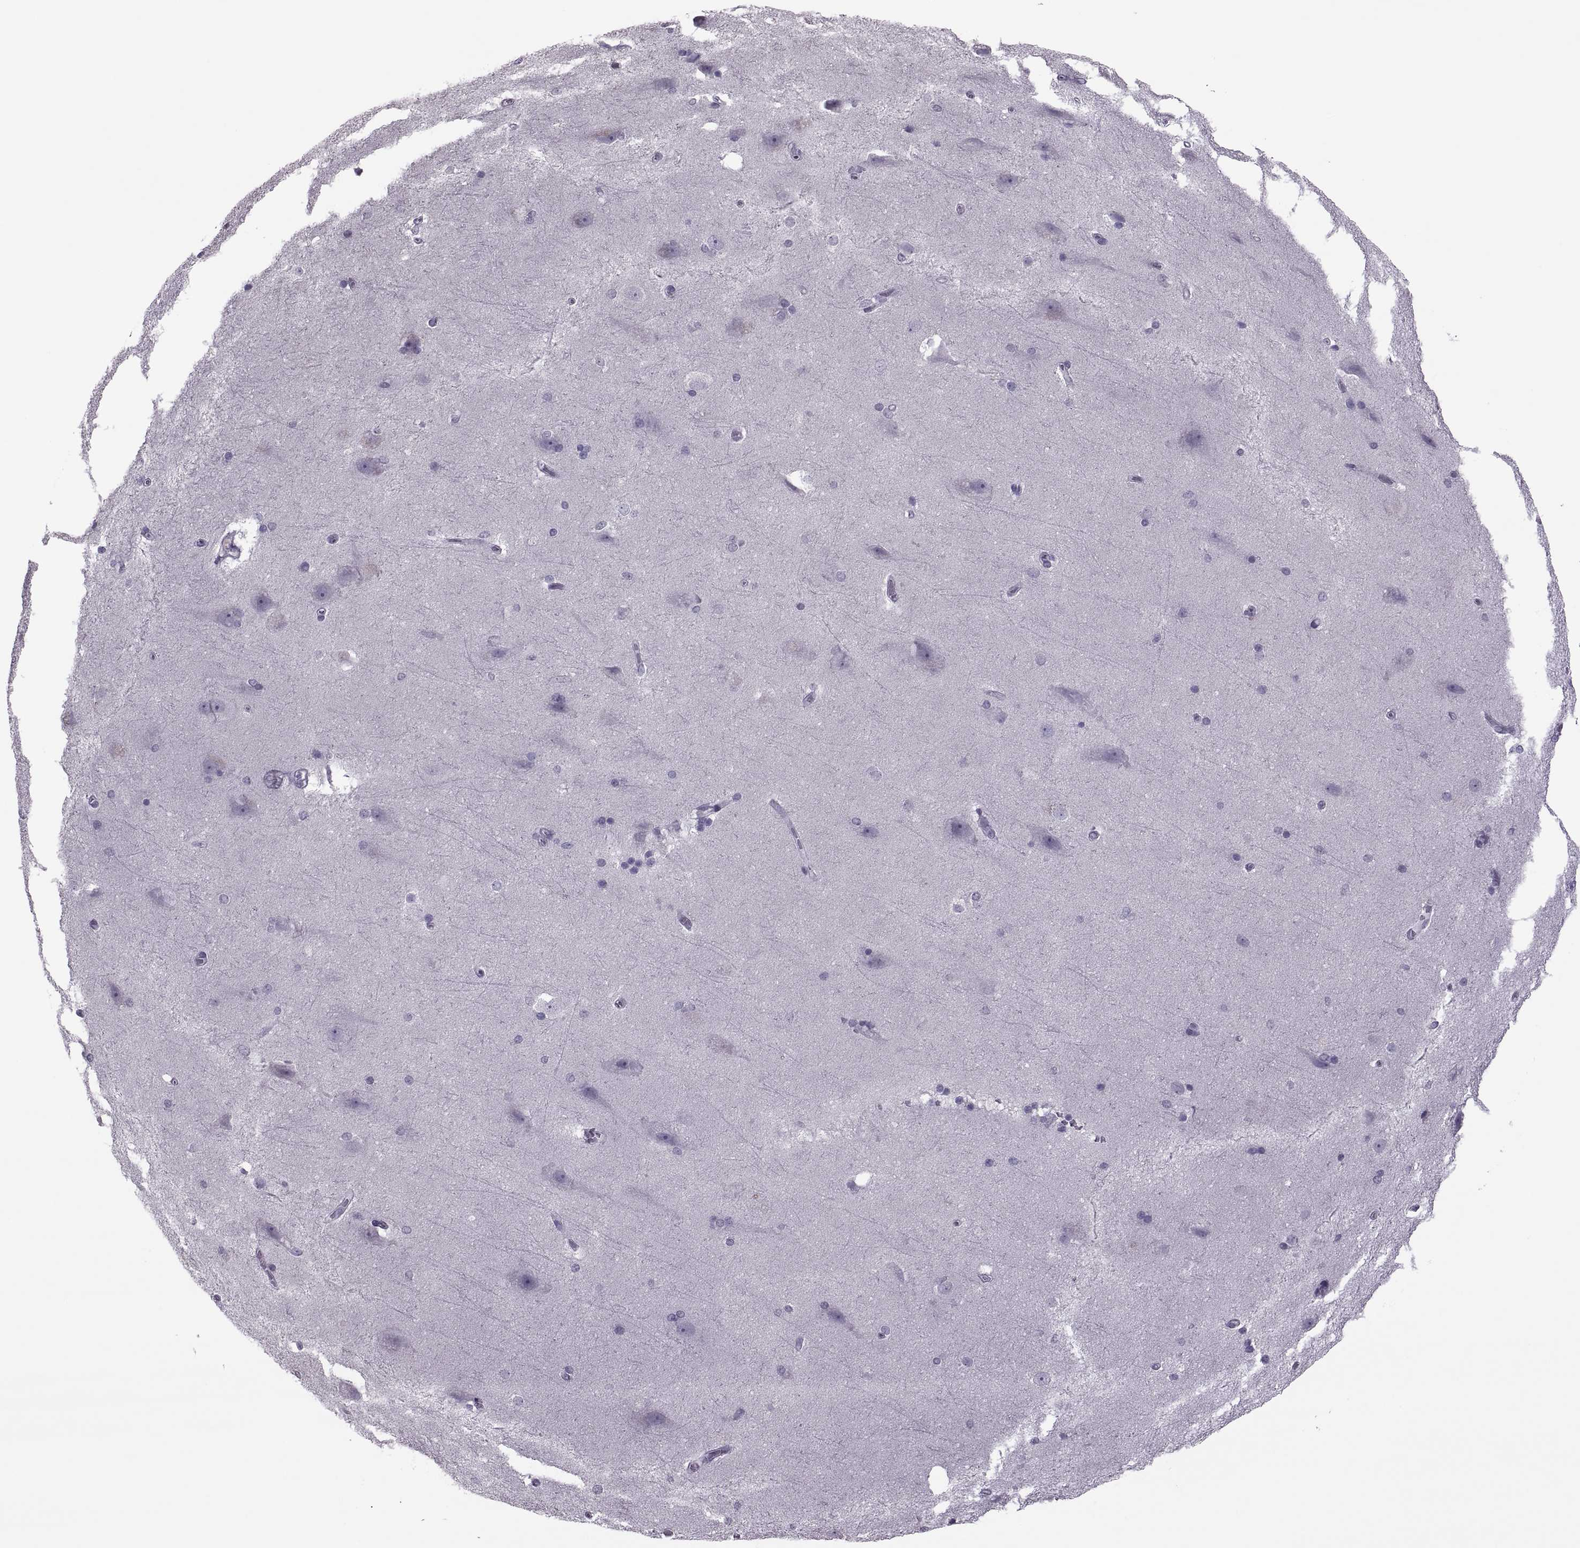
{"staining": {"intensity": "negative", "quantity": "none", "location": "none"}, "tissue": "hippocampus", "cell_type": "Glial cells", "image_type": "normal", "snomed": [{"axis": "morphology", "description": "Normal tissue, NOS"}, {"axis": "topography", "description": "Cerebral cortex"}, {"axis": "topography", "description": "Hippocampus"}], "caption": "IHC of benign human hippocampus demonstrates no expression in glial cells.", "gene": "ODF3", "patient": {"sex": "female", "age": 19}}